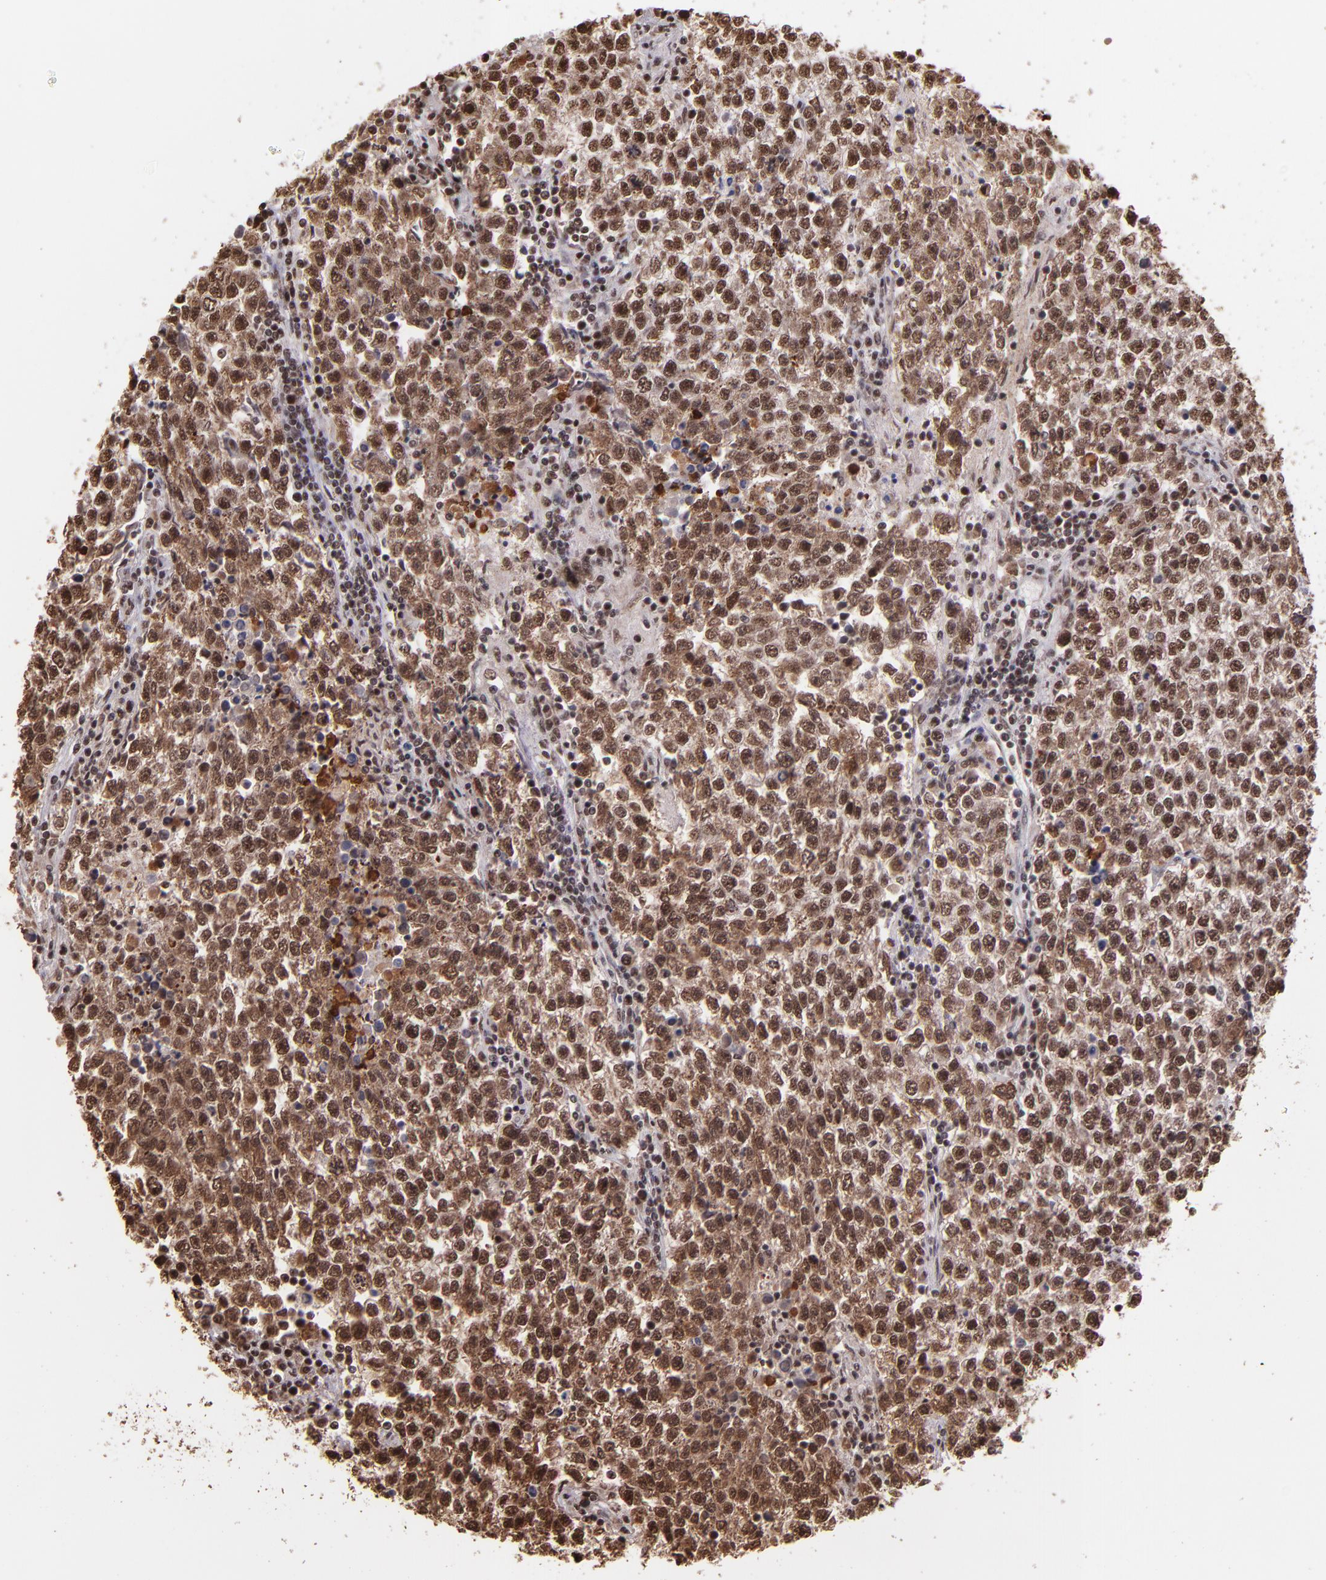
{"staining": {"intensity": "strong", "quantity": ">75%", "location": "cytoplasmic/membranous,nuclear"}, "tissue": "testis cancer", "cell_type": "Tumor cells", "image_type": "cancer", "snomed": [{"axis": "morphology", "description": "Seminoma, NOS"}, {"axis": "topography", "description": "Testis"}], "caption": "The histopathology image demonstrates immunohistochemical staining of testis cancer. There is strong cytoplasmic/membranous and nuclear staining is identified in about >75% of tumor cells. (brown staining indicates protein expression, while blue staining denotes nuclei).", "gene": "PQBP1", "patient": {"sex": "male", "age": 36}}